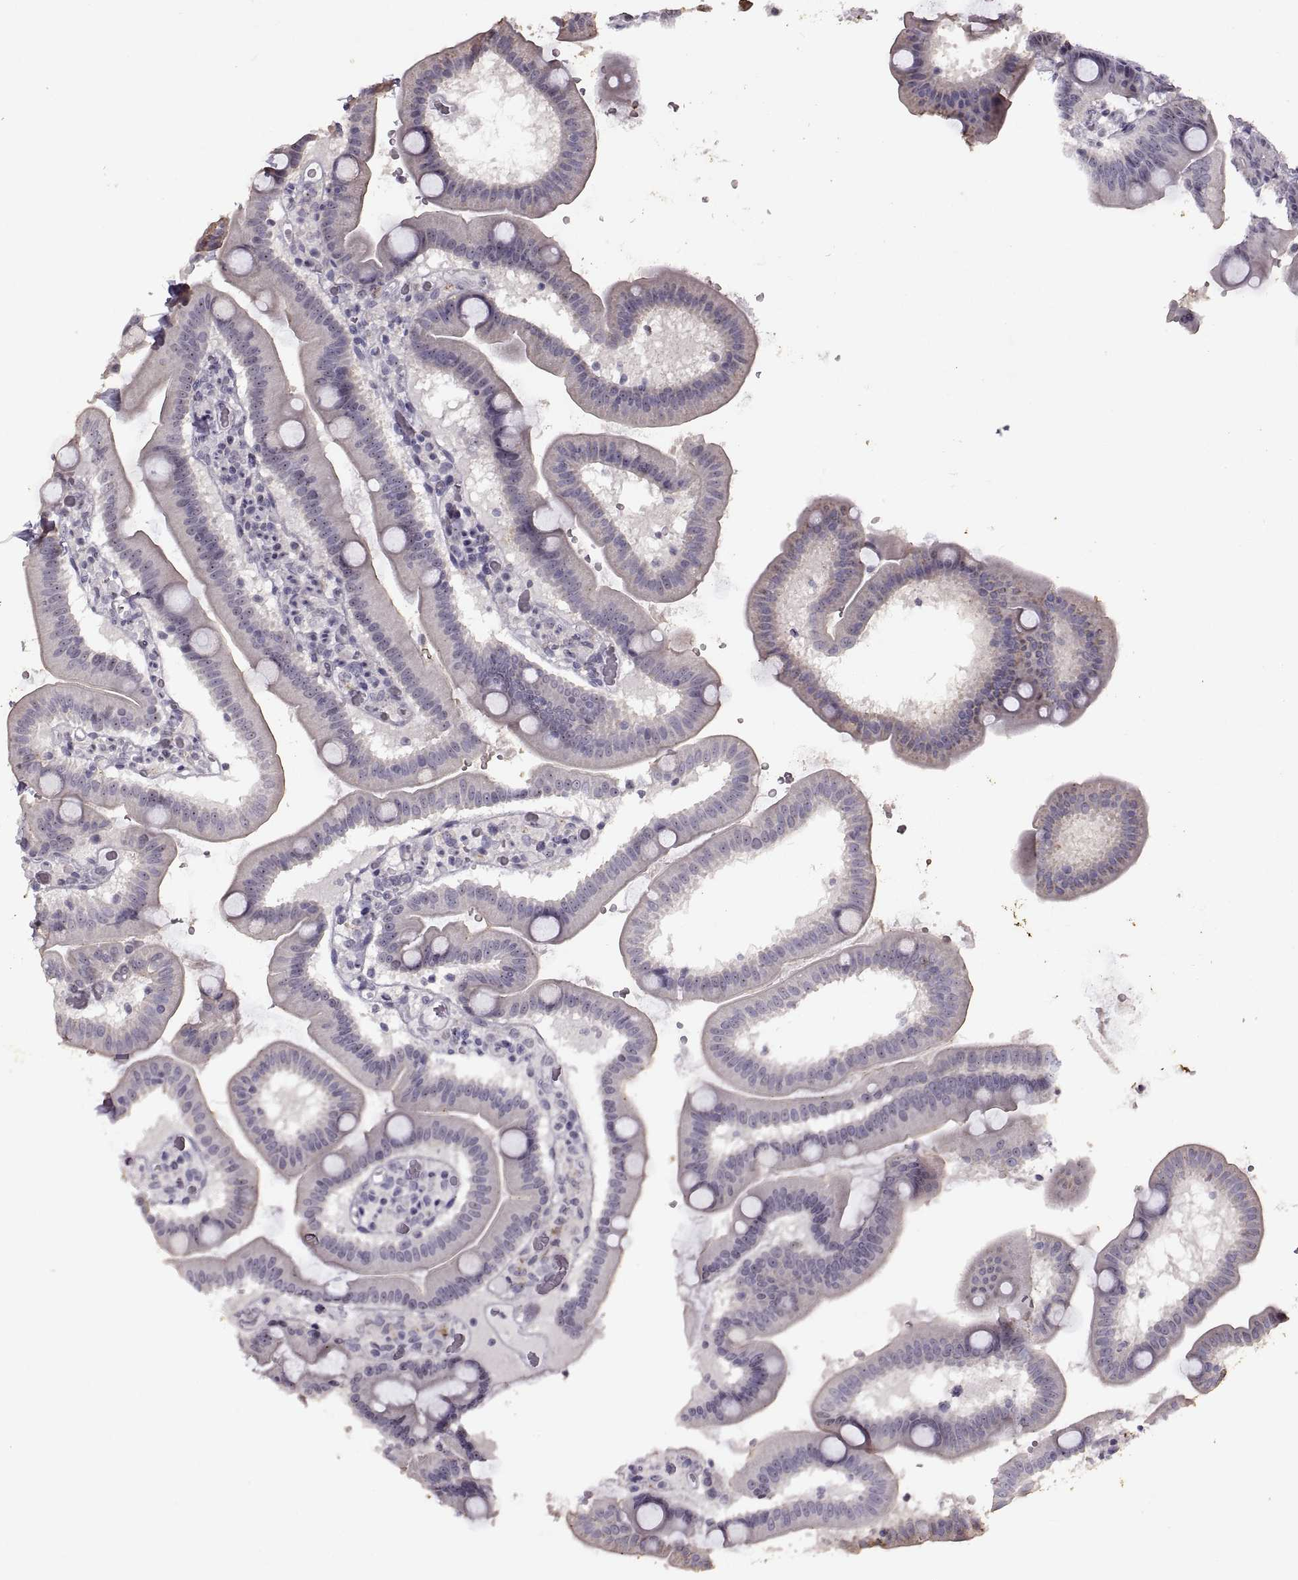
{"staining": {"intensity": "weak", "quantity": "<25%", "location": "nuclear"}, "tissue": "duodenum", "cell_type": "Glandular cells", "image_type": "normal", "snomed": [{"axis": "morphology", "description": "Normal tissue, NOS"}, {"axis": "topography", "description": "Duodenum"}], "caption": "IHC of benign human duodenum shows no staining in glandular cells. (Immunohistochemistry (ihc), brightfield microscopy, high magnification).", "gene": "SINHCAF", "patient": {"sex": "male", "age": 59}}